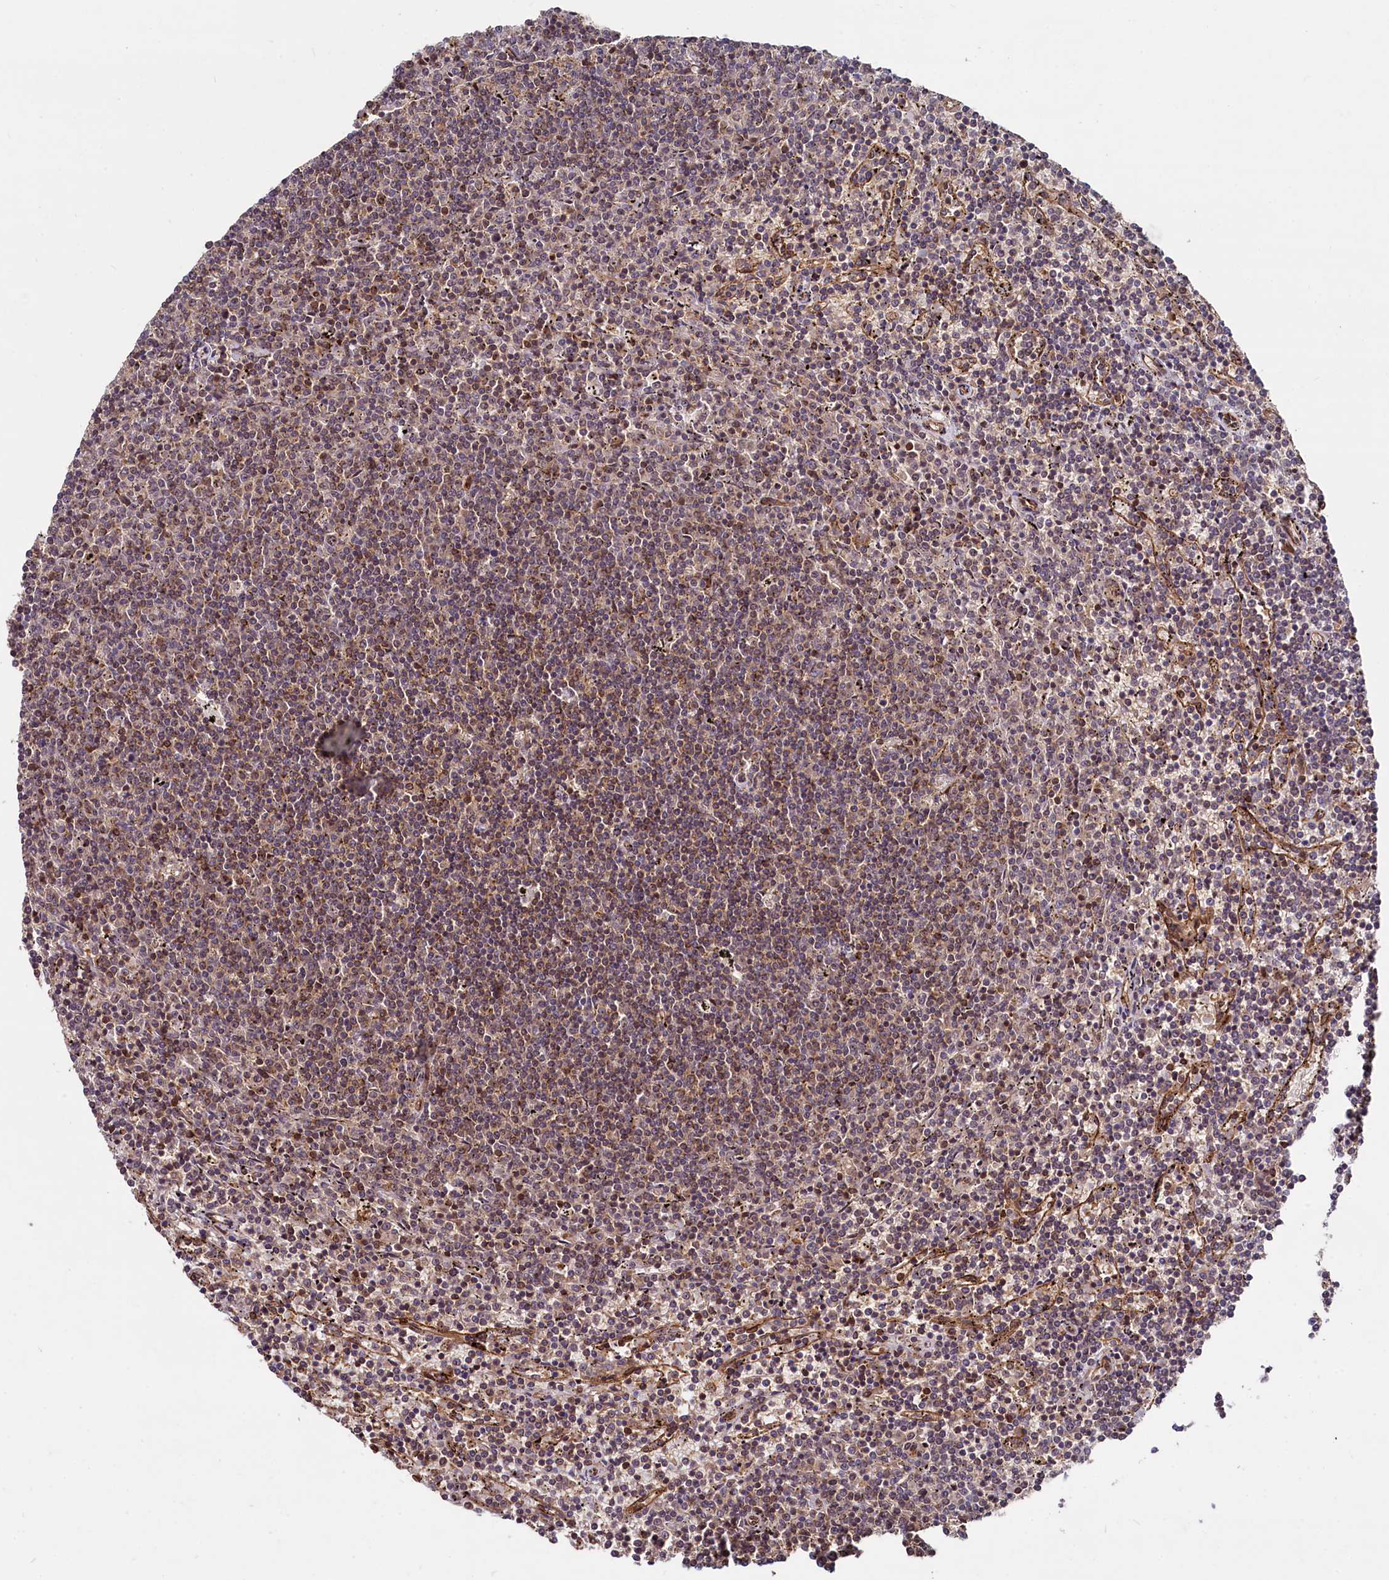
{"staining": {"intensity": "weak", "quantity": "25%-75%", "location": "cytoplasmic/membranous"}, "tissue": "lymphoma", "cell_type": "Tumor cells", "image_type": "cancer", "snomed": [{"axis": "morphology", "description": "Malignant lymphoma, non-Hodgkin's type, Low grade"}, {"axis": "topography", "description": "Spleen"}], "caption": "Human lymphoma stained with a brown dye shows weak cytoplasmic/membranous positive expression in approximately 25%-75% of tumor cells.", "gene": "SVIP", "patient": {"sex": "female", "age": 50}}